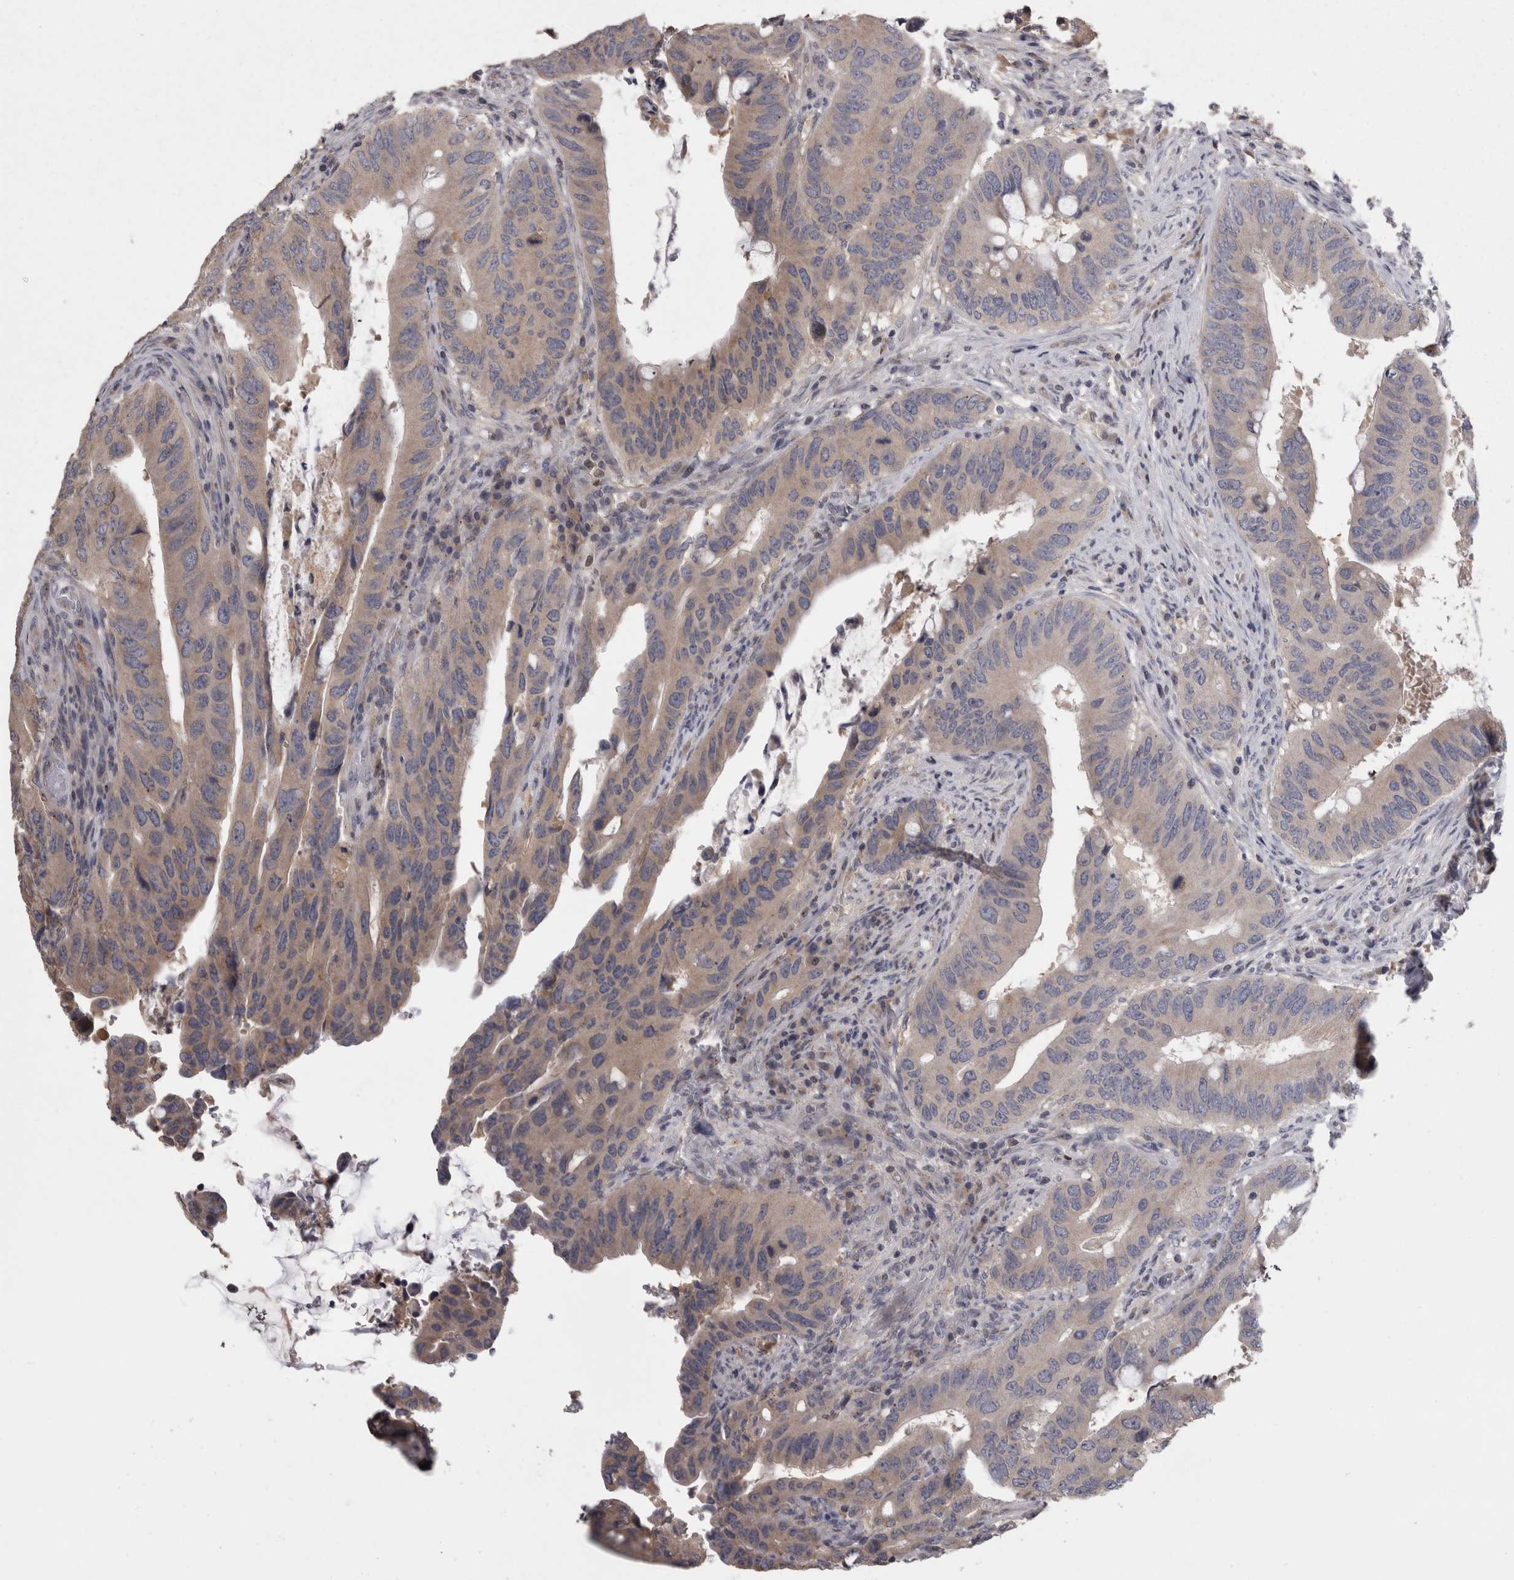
{"staining": {"intensity": "weak", "quantity": ">75%", "location": "cytoplasmic/membranous"}, "tissue": "colorectal cancer", "cell_type": "Tumor cells", "image_type": "cancer", "snomed": [{"axis": "morphology", "description": "Adenocarcinoma, NOS"}, {"axis": "topography", "description": "Colon"}], "caption": "Protein positivity by immunohistochemistry (IHC) displays weak cytoplasmic/membranous positivity in approximately >75% of tumor cells in colorectal adenocarcinoma.", "gene": "PCM1", "patient": {"sex": "male", "age": 71}}